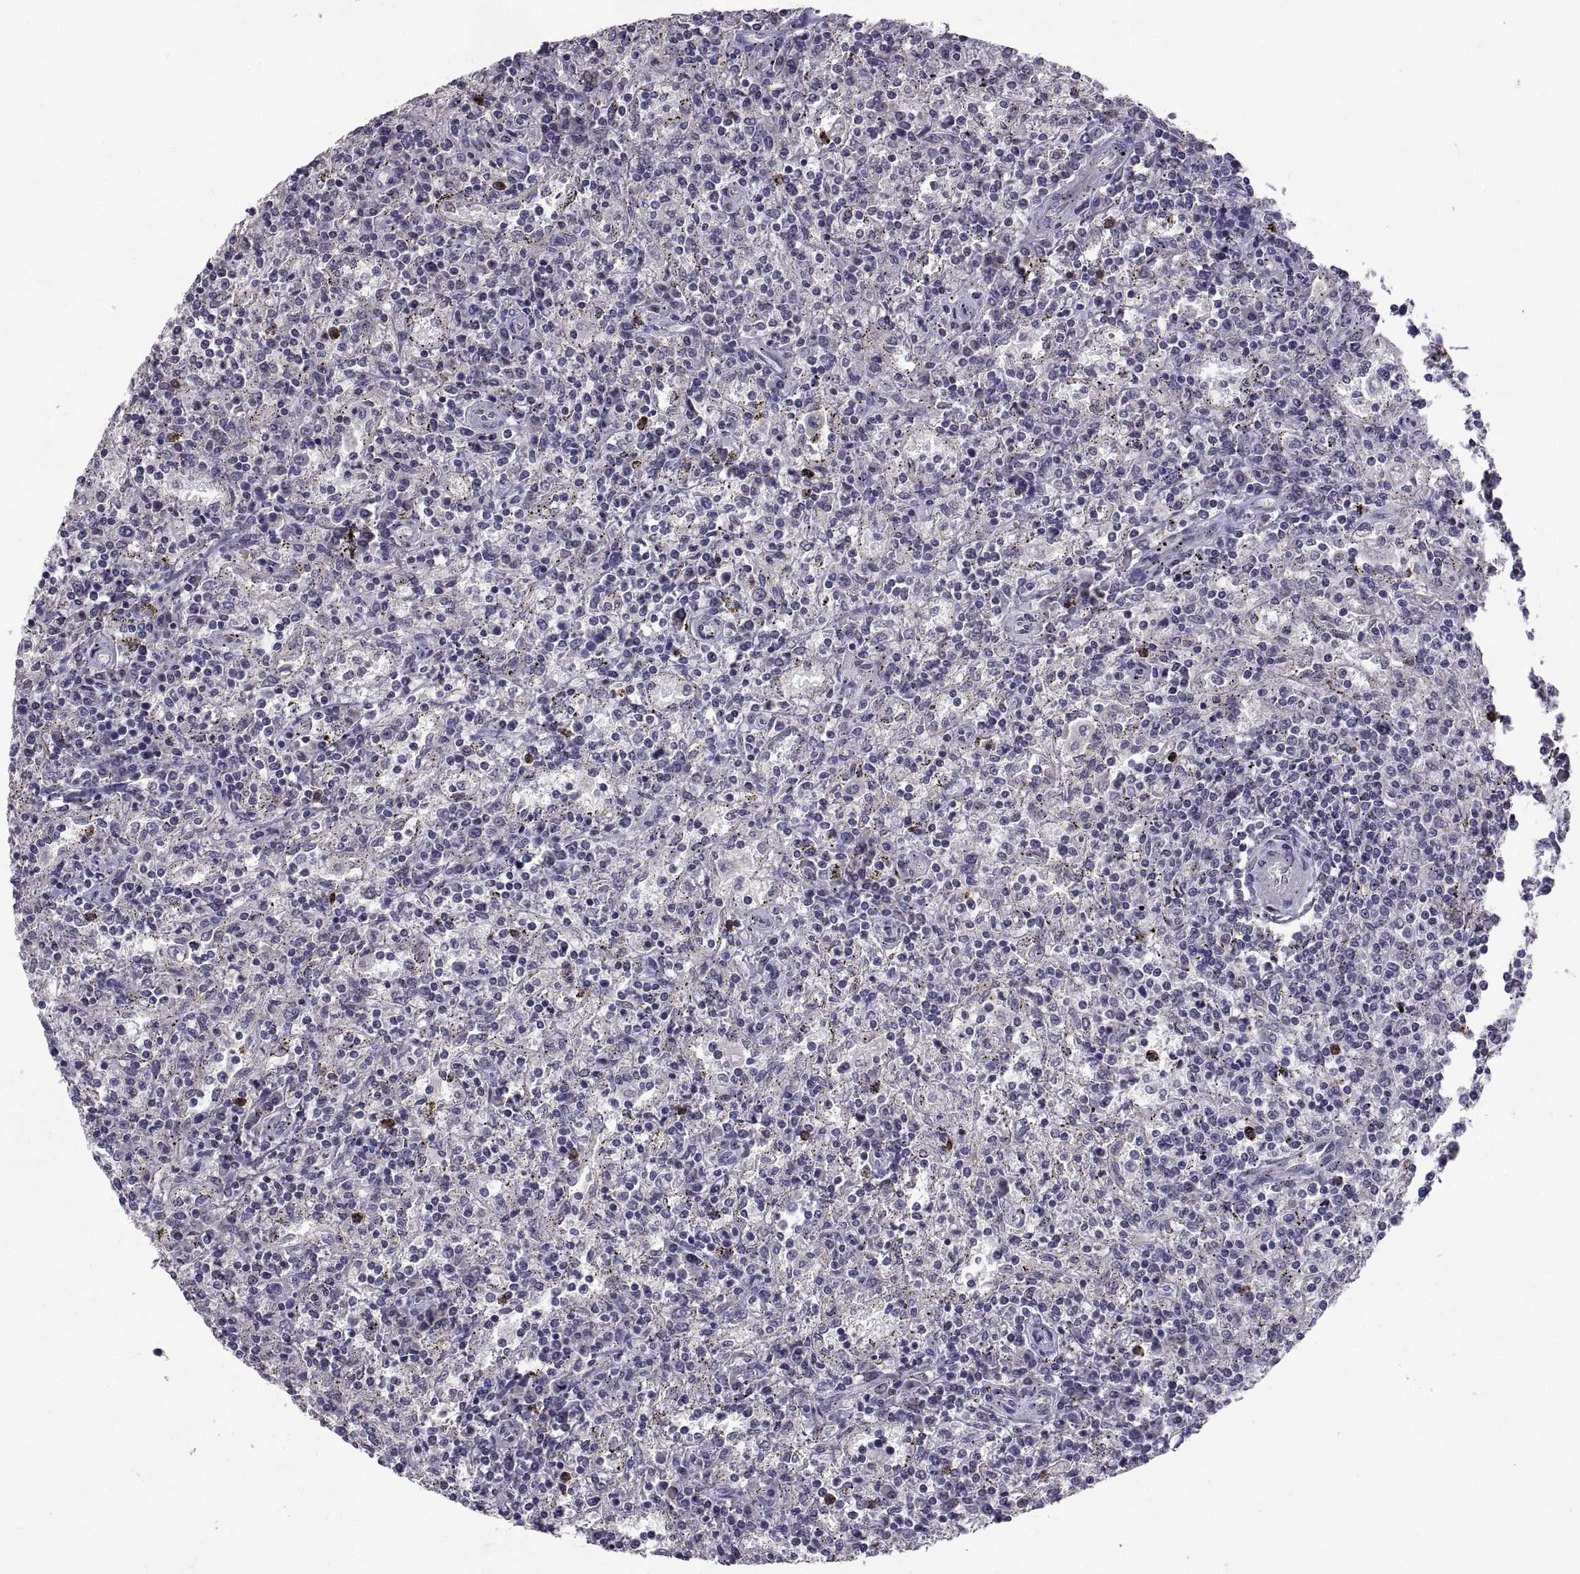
{"staining": {"intensity": "negative", "quantity": "none", "location": "none"}, "tissue": "lymphoma", "cell_type": "Tumor cells", "image_type": "cancer", "snomed": [{"axis": "morphology", "description": "Malignant lymphoma, non-Hodgkin's type, Low grade"}, {"axis": "topography", "description": "Spleen"}], "caption": "There is no significant staining in tumor cells of malignant lymphoma, non-Hodgkin's type (low-grade).", "gene": "NPTX2", "patient": {"sex": "male", "age": 62}}